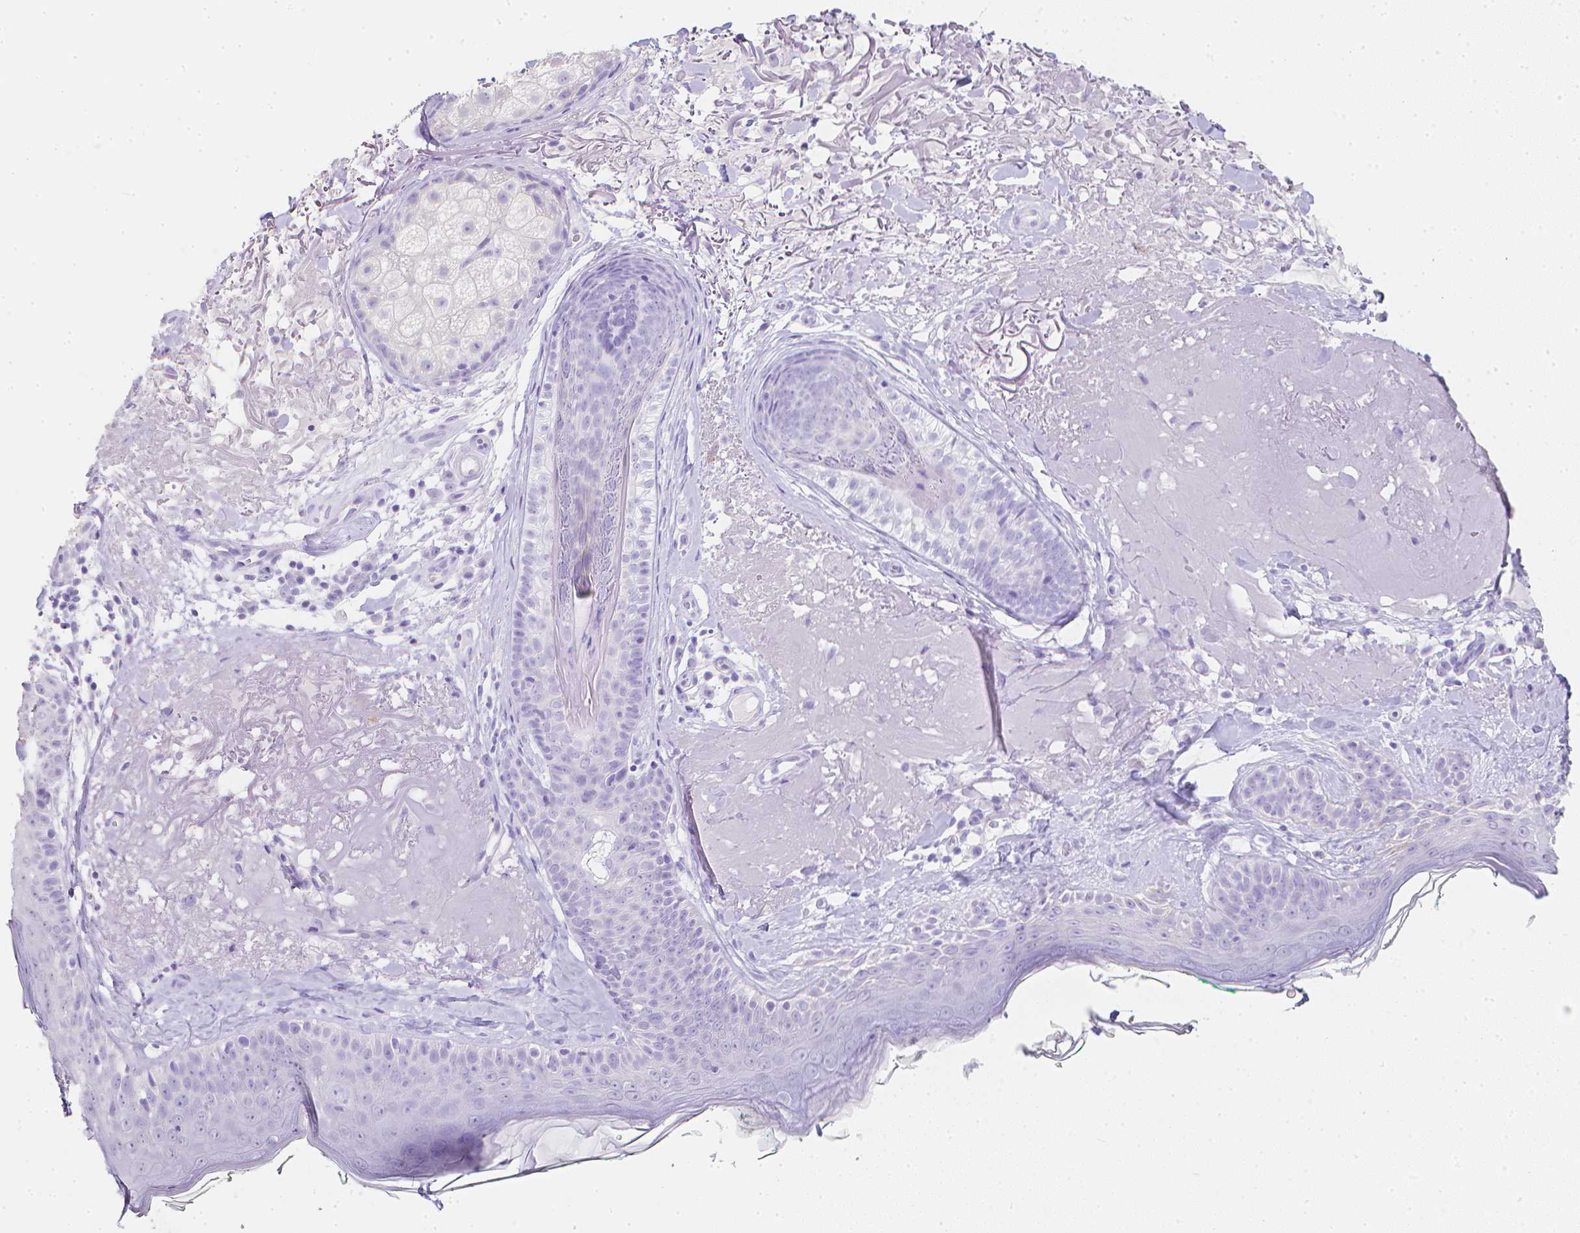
{"staining": {"intensity": "negative", "quantity": "none", "location": "none"}, "tissue": "skin", "cell_type": "Fibroblasts", "image_type": "normal", "snomed": [{"axis": "morphology", "description": "Normal tissue, NOS"}, {"axis": "topography", "description": "Skin"}], "caption": "Immunohistochemistry image of unremarkable skin stained for a protein (brown), which shows no expression in fibroblasts.", "gene": "LGALS4", "patient": {"sex": "male", "age": 73}}